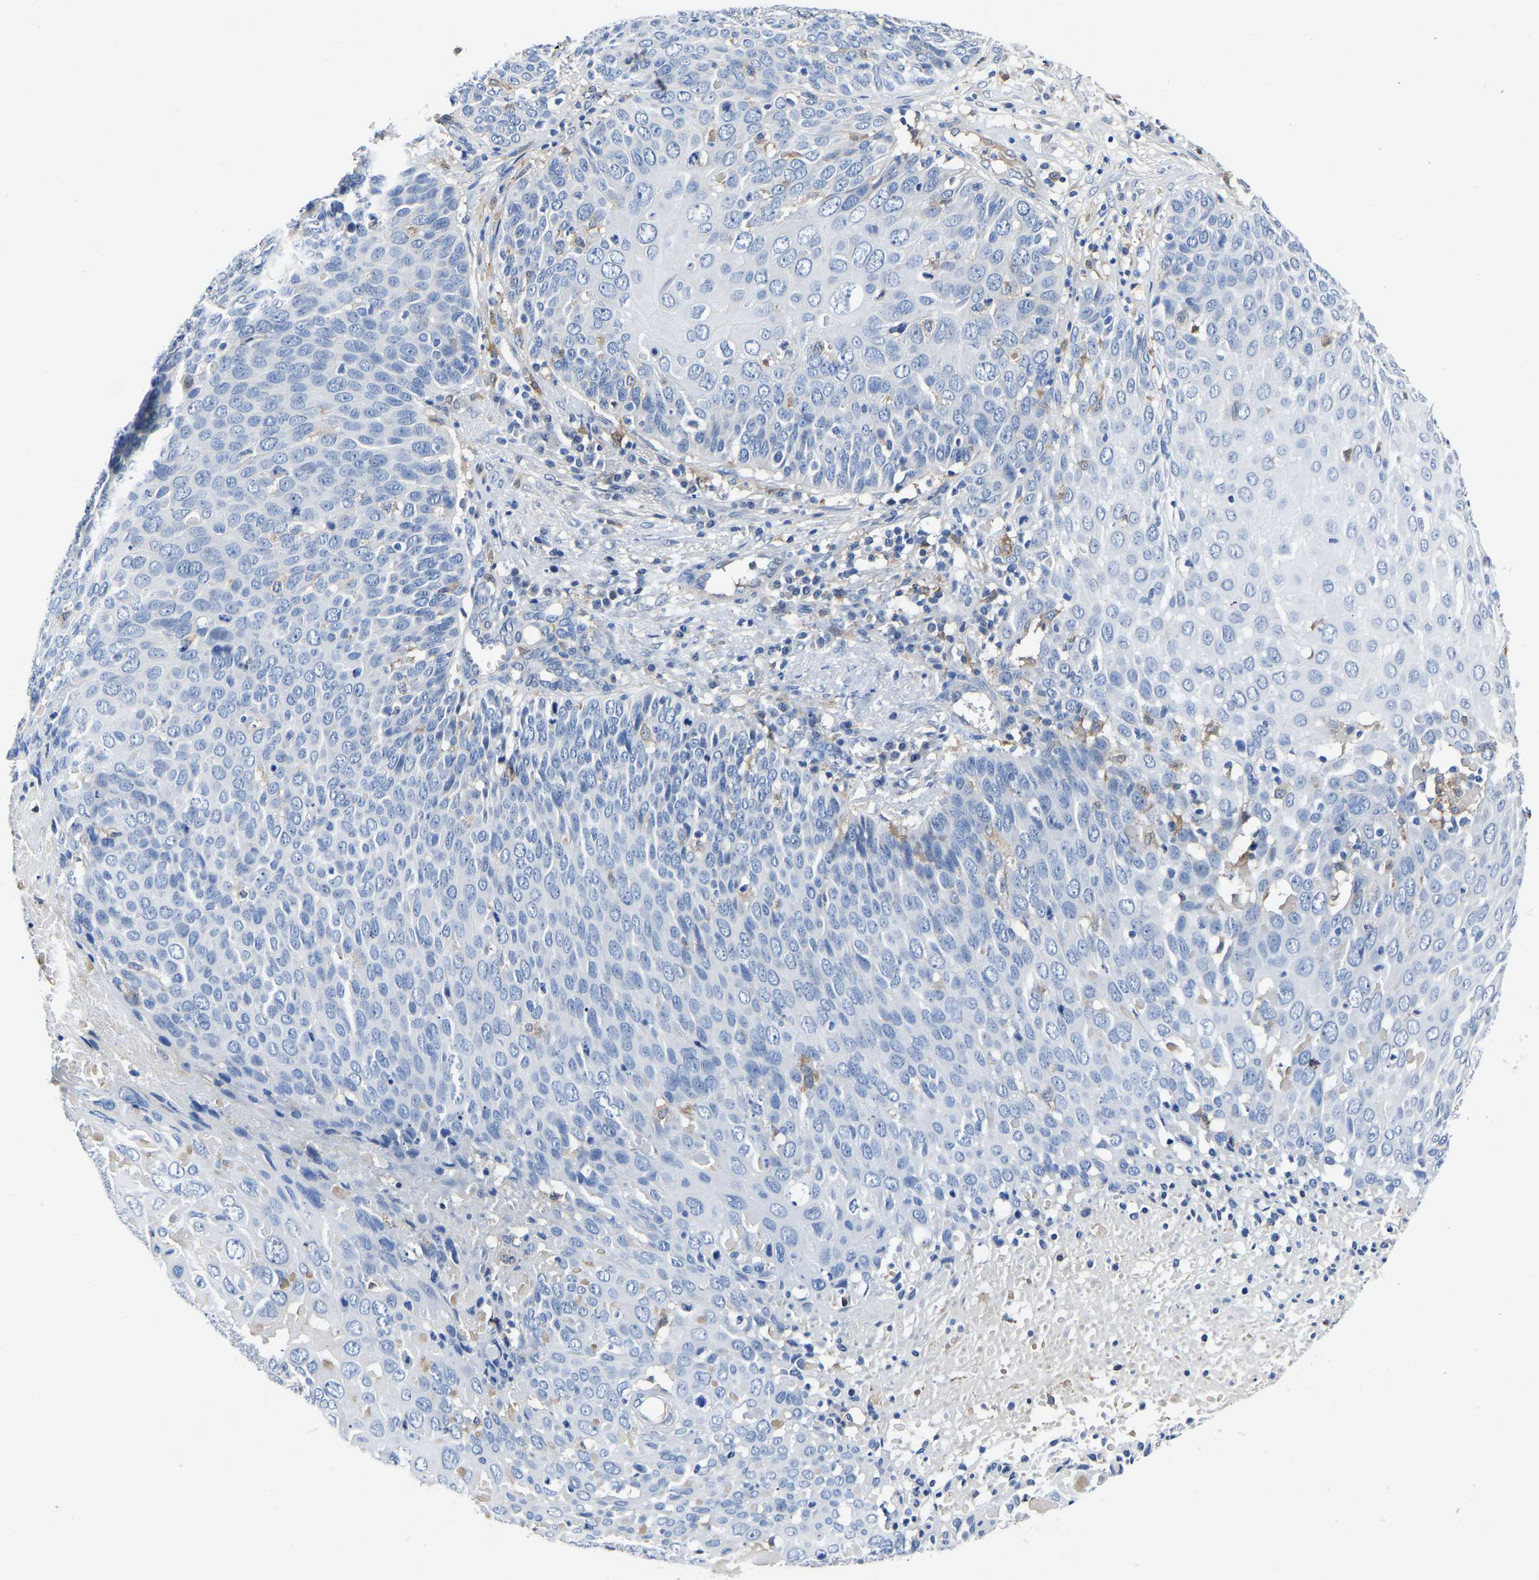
{"staining": {"intensity": "negative", "quantity": "none", "location": "none"}, "tissue": "cervical cancer", "cell_type": "Tumor cells", "image_type": "cancer", "snomed": [{"axis": "morphology", "description": "Squamous cell carcinoma, NOS"}, {"axis": "topography", "description": "Cervix"}], "caption": "The histopathology image reveals no staining of tumor cells in cervical squamous cell carcinoma.", "gene": "ATG2B", "patient": {"sex": "female", "age": 74}}